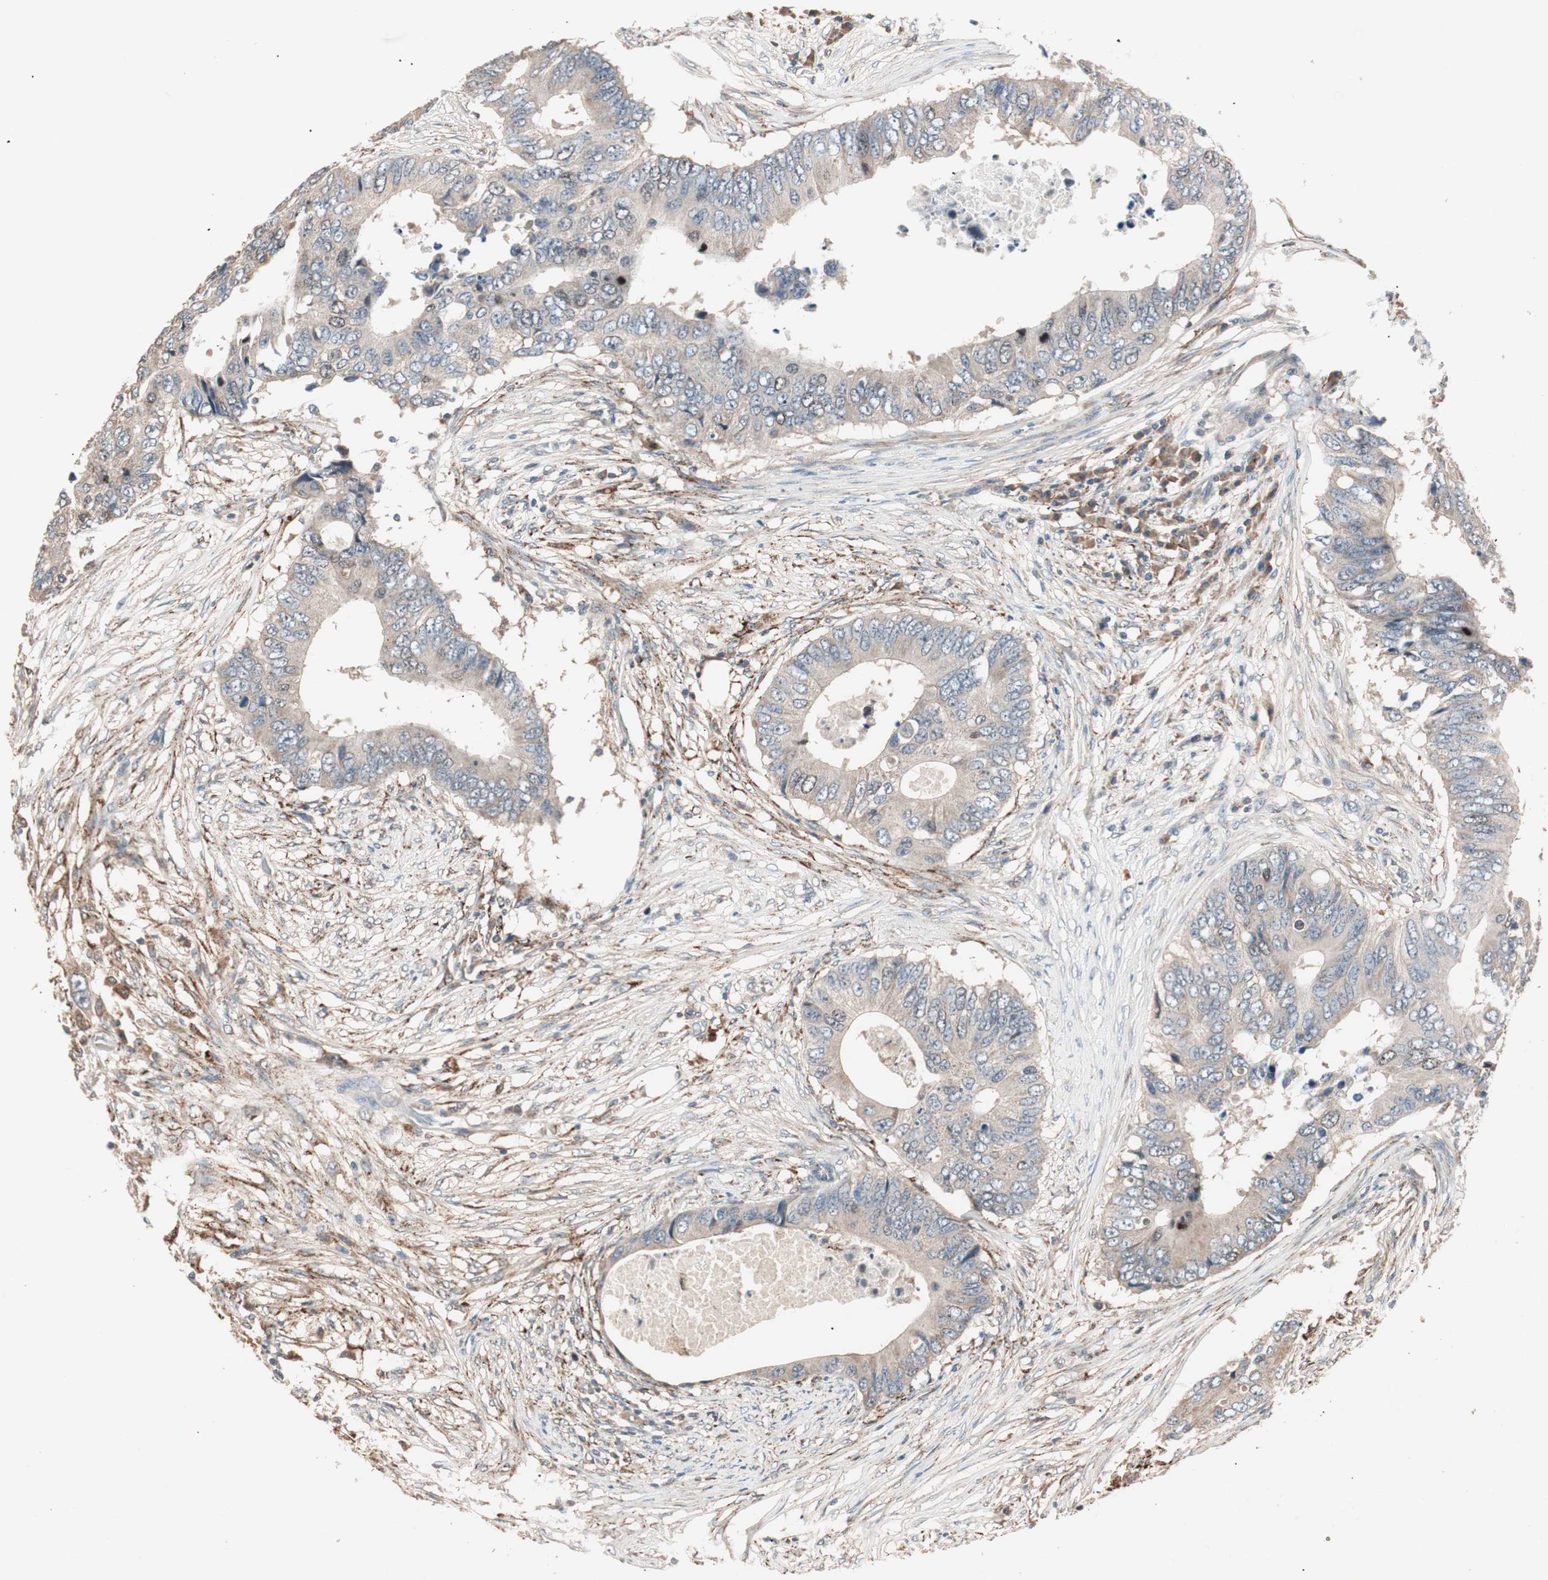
{"staining": {"intensity": "weak", "quantity": ">75%", "location": "cytoplasmic/membranous"}, "tissue": "colorectal cancer", "cell_type": "Tumor cells", "image_type": "cancer", "snomed": [{"axis": "morphology", "description": "Adenocarcinoma, NOS"}, {"axis": "topography", "description": "Colon"}], "caption": "High-magnification brightfield microscopy of adenocarcinoma (colorectal) stained with DAB (brown) and counterstained with hematoxylin (blue). tumor cells exhibit weak cytoplasmic/membranous expression is present in approximately>75% of cells. (Stains: DAB in brown, nuclei in blue, Microscopy: brightfield microscopy at high magnification).", "gene": "NFRKB", "patient": {"sex": "male", "age": 71}}